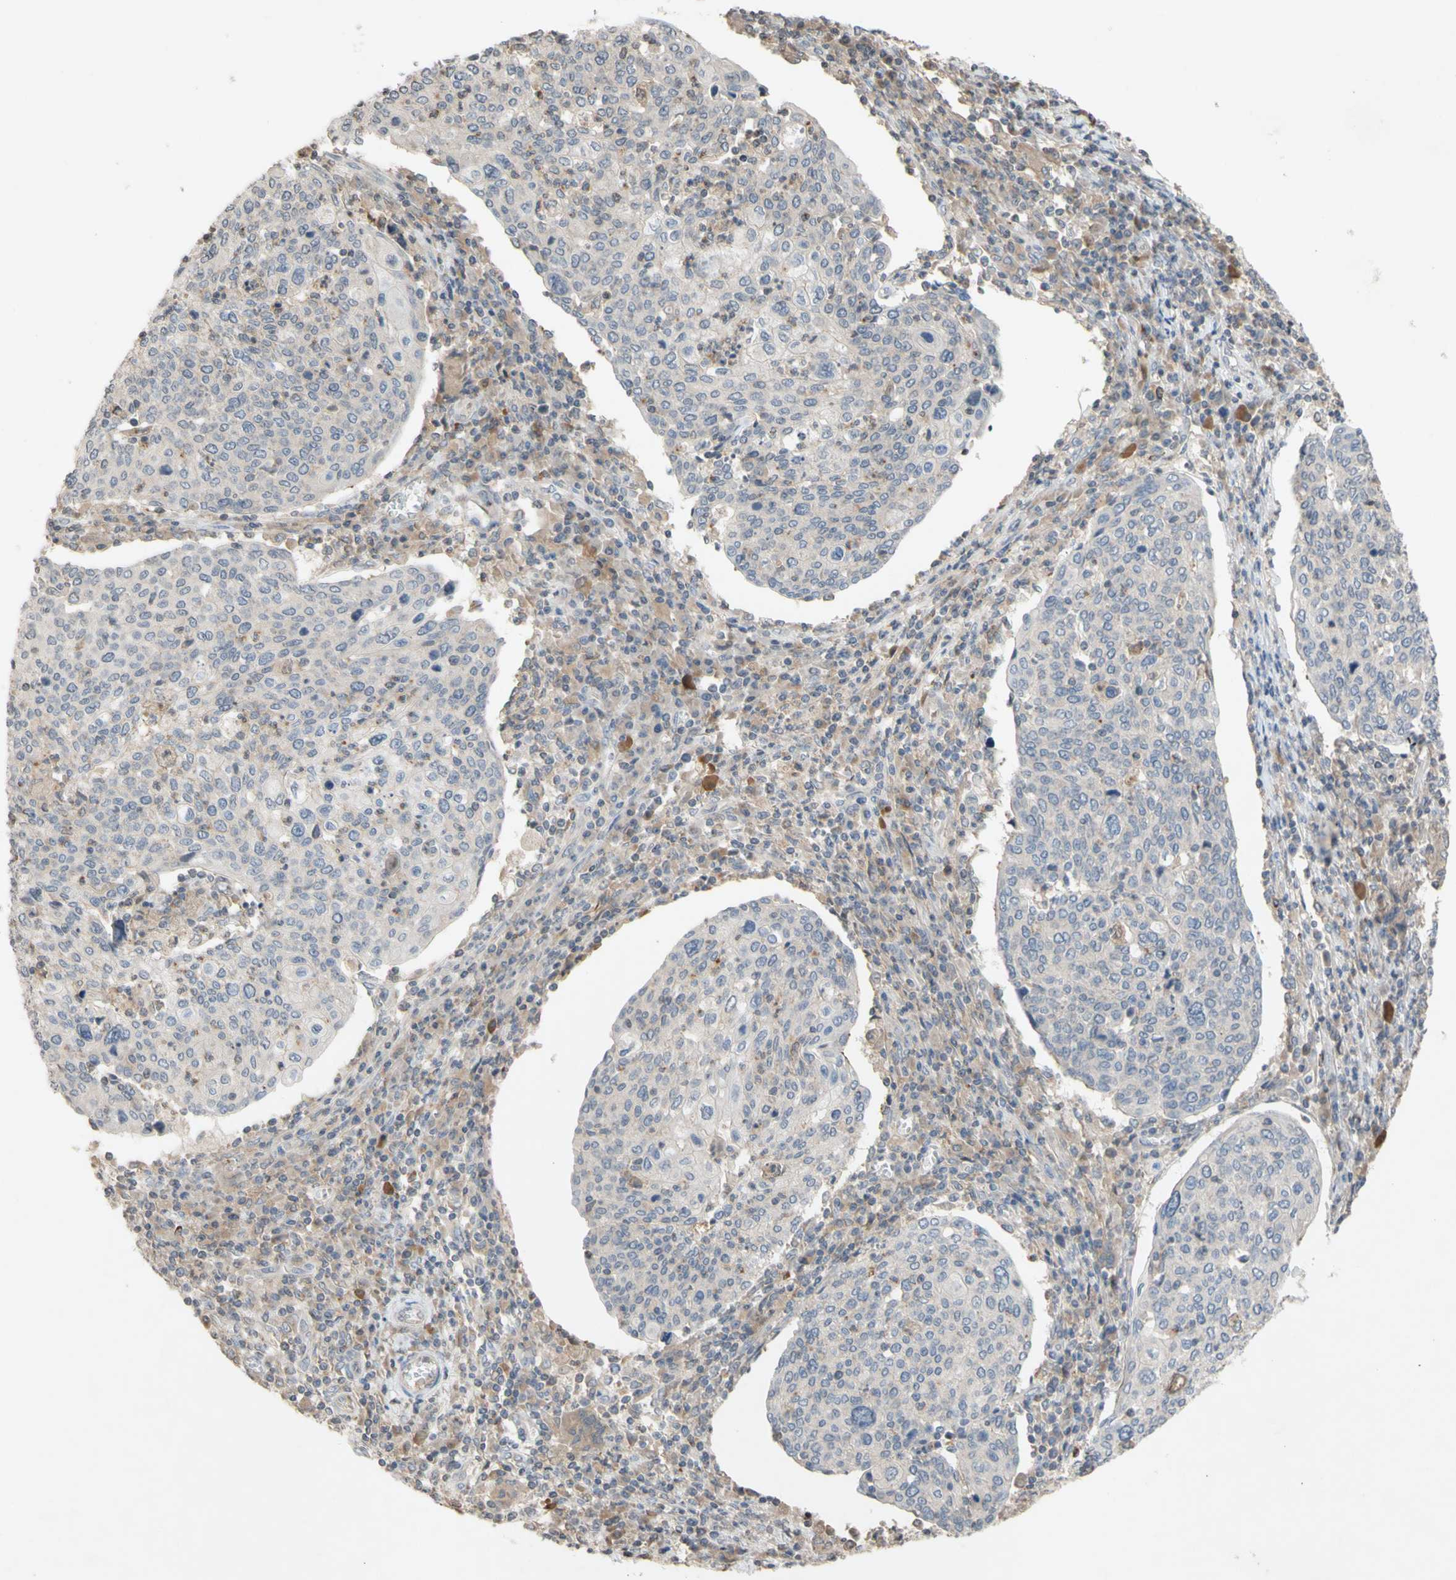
{"staining": {"intensity": "weak", "quantity": "<25%", "location": "cytoplasmic/membranous"}, "tissue": "cervical cancer", "cell_type": "Tumor cells", "image_type": "cancer", "snomed": [{"axis": "morphology", "description": "Squamous cell carcinoma, NOS"}, {"axis": "topography", "description": "Cervix"}], "caption": "Photomicrograph shows no significant protein staining in tumor cells of cervical cancer. Nuclei are stained in blue.", "gene": "NECTIN3", "patient": {"sex": "female", "age": 40}}